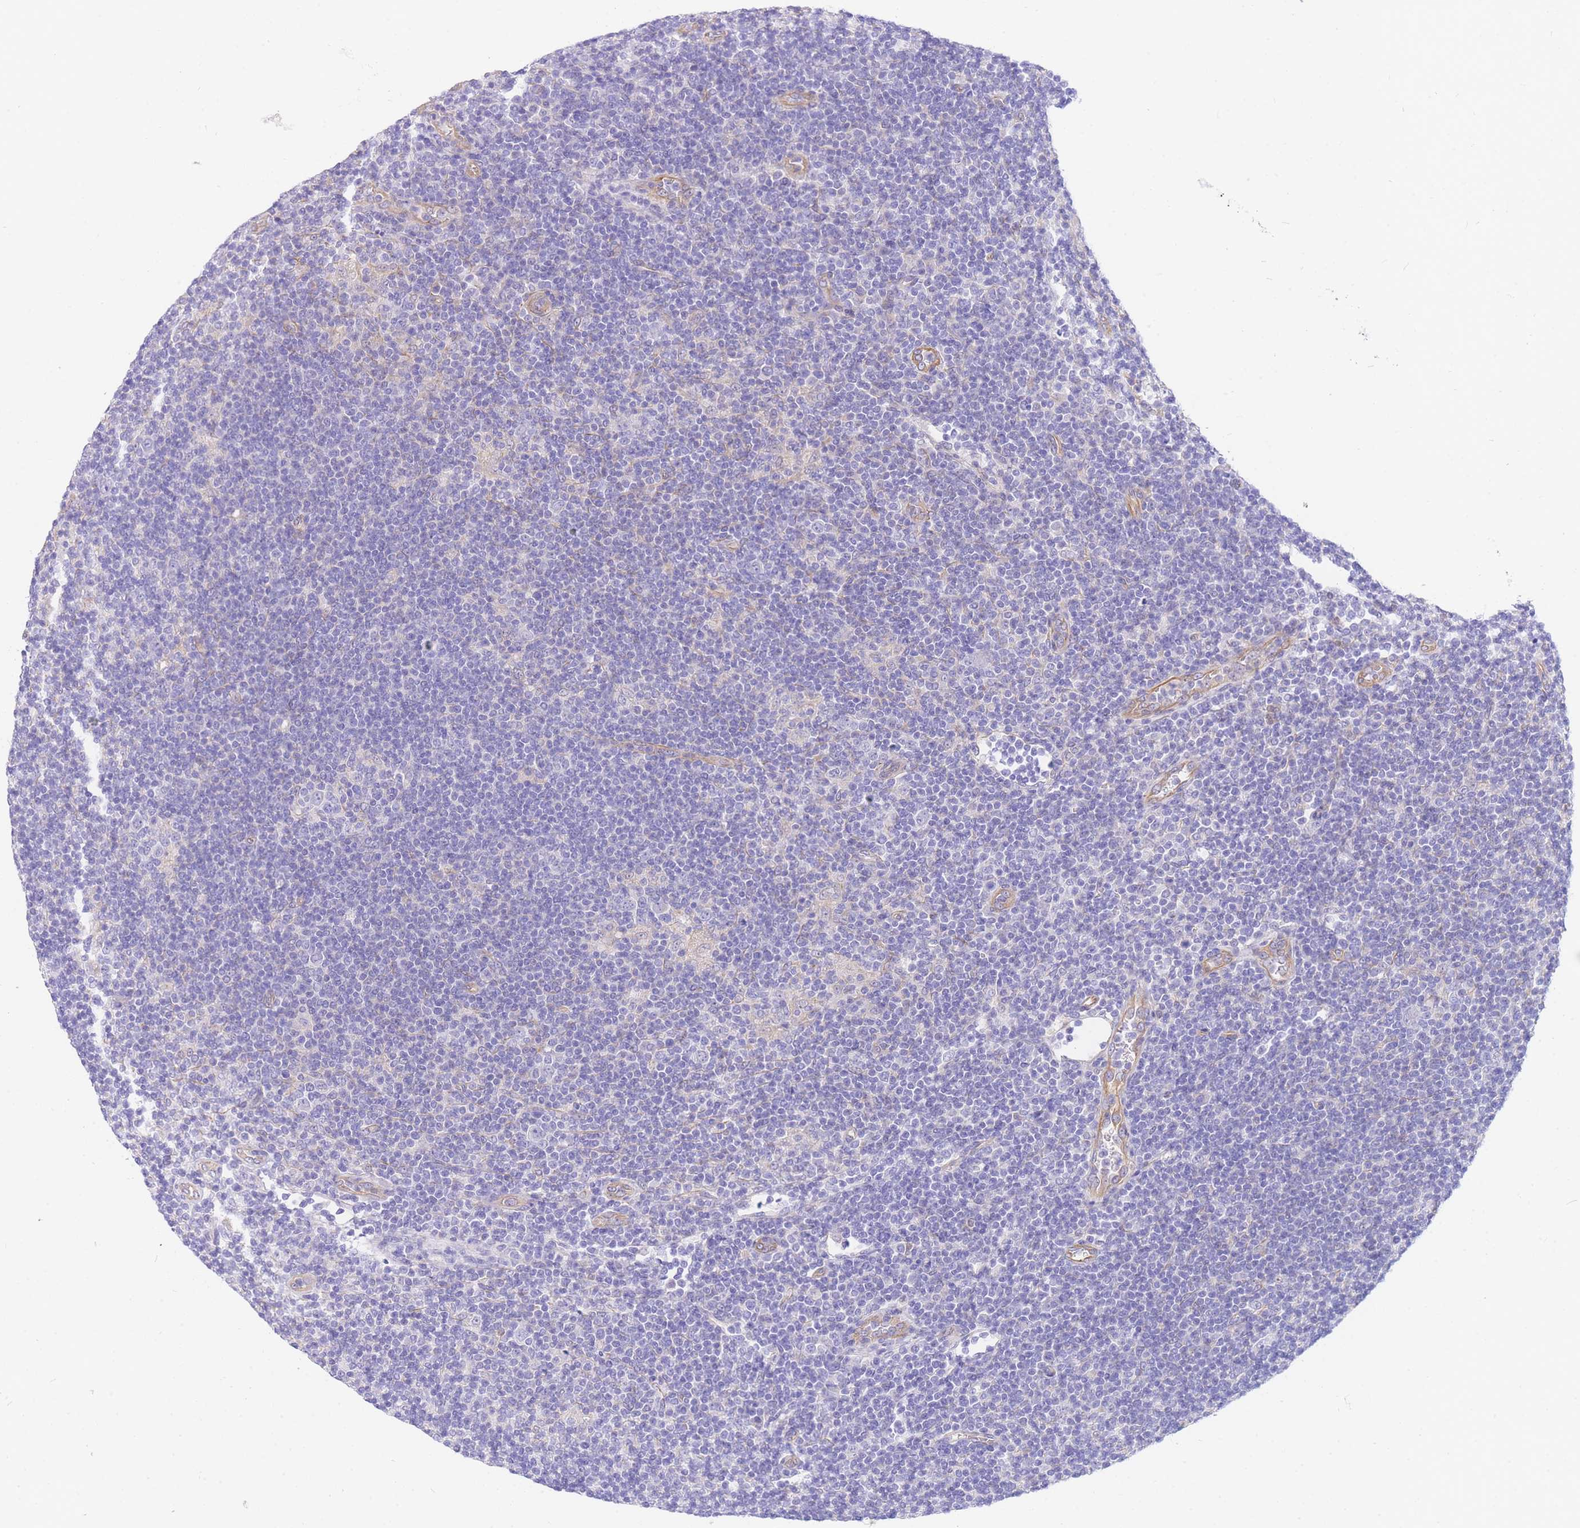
{"staining": {"intensity": "negative", "quantity": "none", "location": "none"}, "tissue": "lymphoma", "cell_type": "Tumor cells", "image_type": "cancer", "snomed": [{"axis": "morphology", "description": "Hodgkin's disease, NOS"}, {"axis": "topography", "description": "Lymph node"}], "caption": "Immunohistochemistry of Hodgkin's disease displays no staining in tumor cells. Nuclei are stained in blue.", "gene": "SRSF12", "patient": {"sex": "female", "age": 57}}